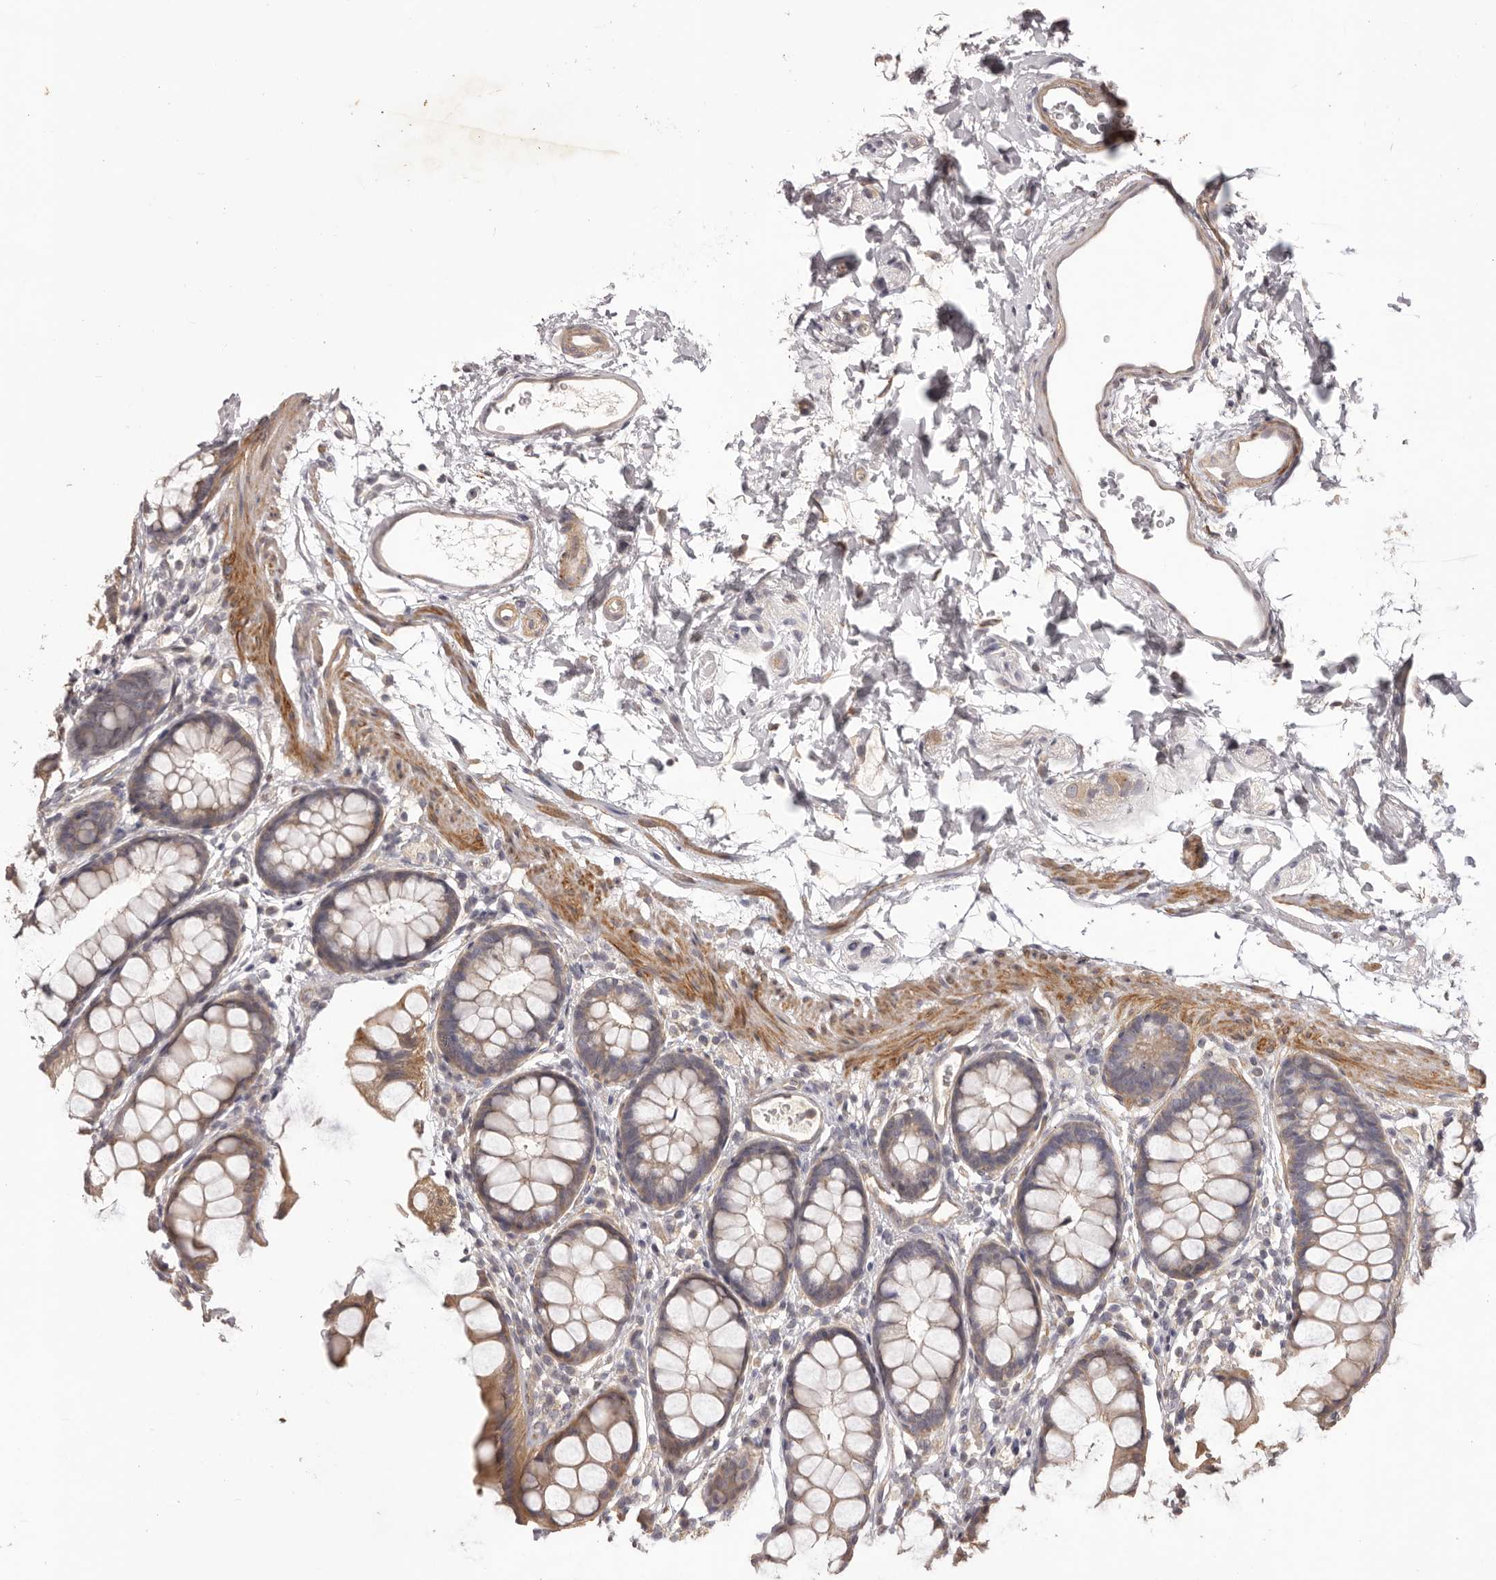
{"staining": {"intensity": "moderate", "quantity": ">75%", "location": "cytoplasmic/membranous"}, "tissue": "rectum", "cell_type": "Glandular cells", "image_type": "normal", "snomed": [{"axis": "morphology", "description": "Normal tissue, NOS"}, {"axis": "topography", "description": "Rectum"}], "caption": "Normal rectum reveals moderate cytoplasmic/membranous expression in about >75% of glandular cells, visualized by immunohistochemistry. The protein is stained brown, and the nuclei are stained in blue (DAB IHC with brightfield microscopy, high magnification).", "gene": "HRH1", "patient": {"sex": "female", "age": 65}}